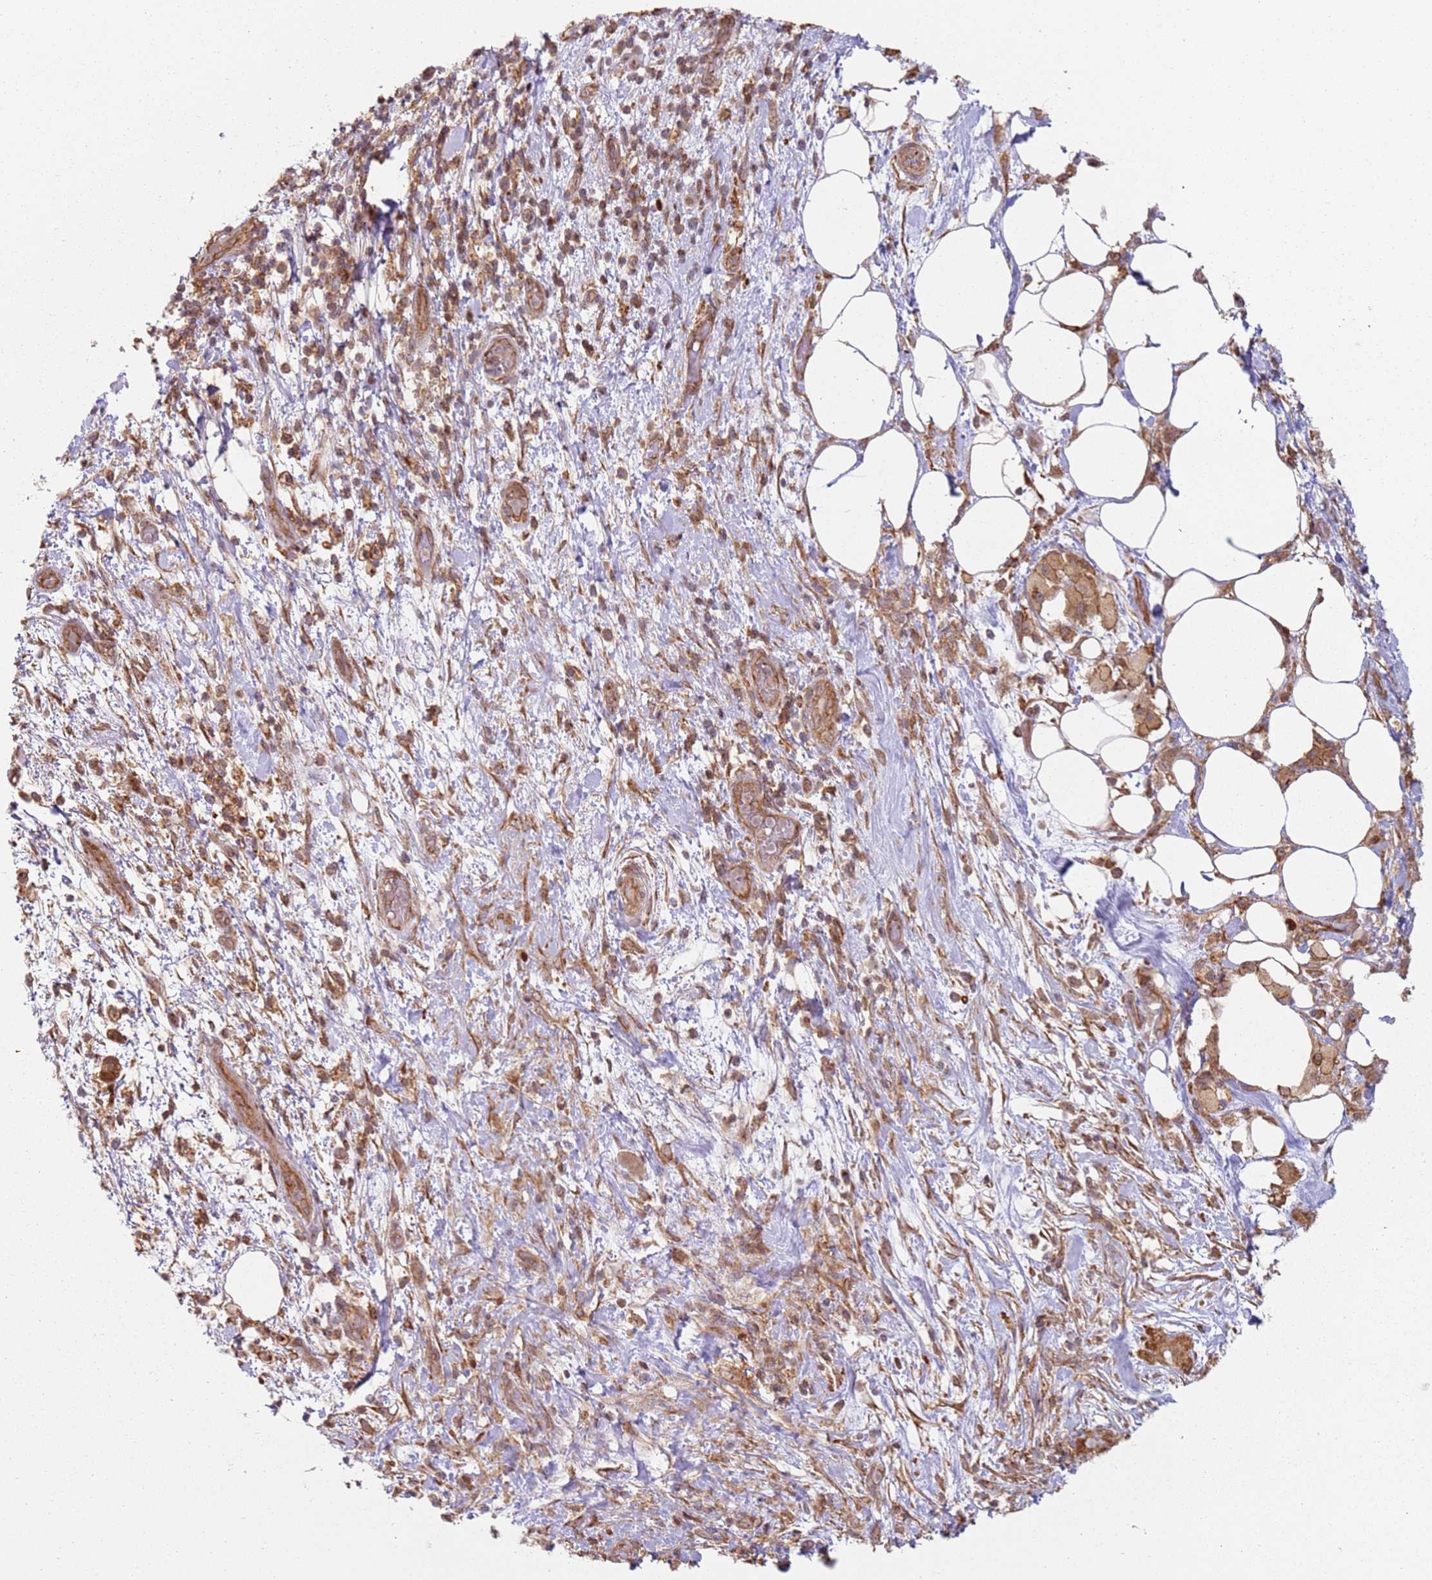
{"staining": {"intensity": "moderate", "quantity": ">75%", "location": "cytoplasmic/membranous"}, "tissue": "pancreatic cancer", "cell_type": "Tumor cells", "image_type": "cancer", "snomed": [{"axis": "morphology", "description": "Adenocarcinoma, NOS"}, {"axis": "topography", "description": "Pancreas"}], "caption": "Immunohistochemical staining of human pancreatic cancer shows medium levels of moderate cytoplasmic/membranous protein positivity in about >75% of tumor cells.", "gene": "HNRNPLL", "patient": {"sex": "female", "age": 61}}